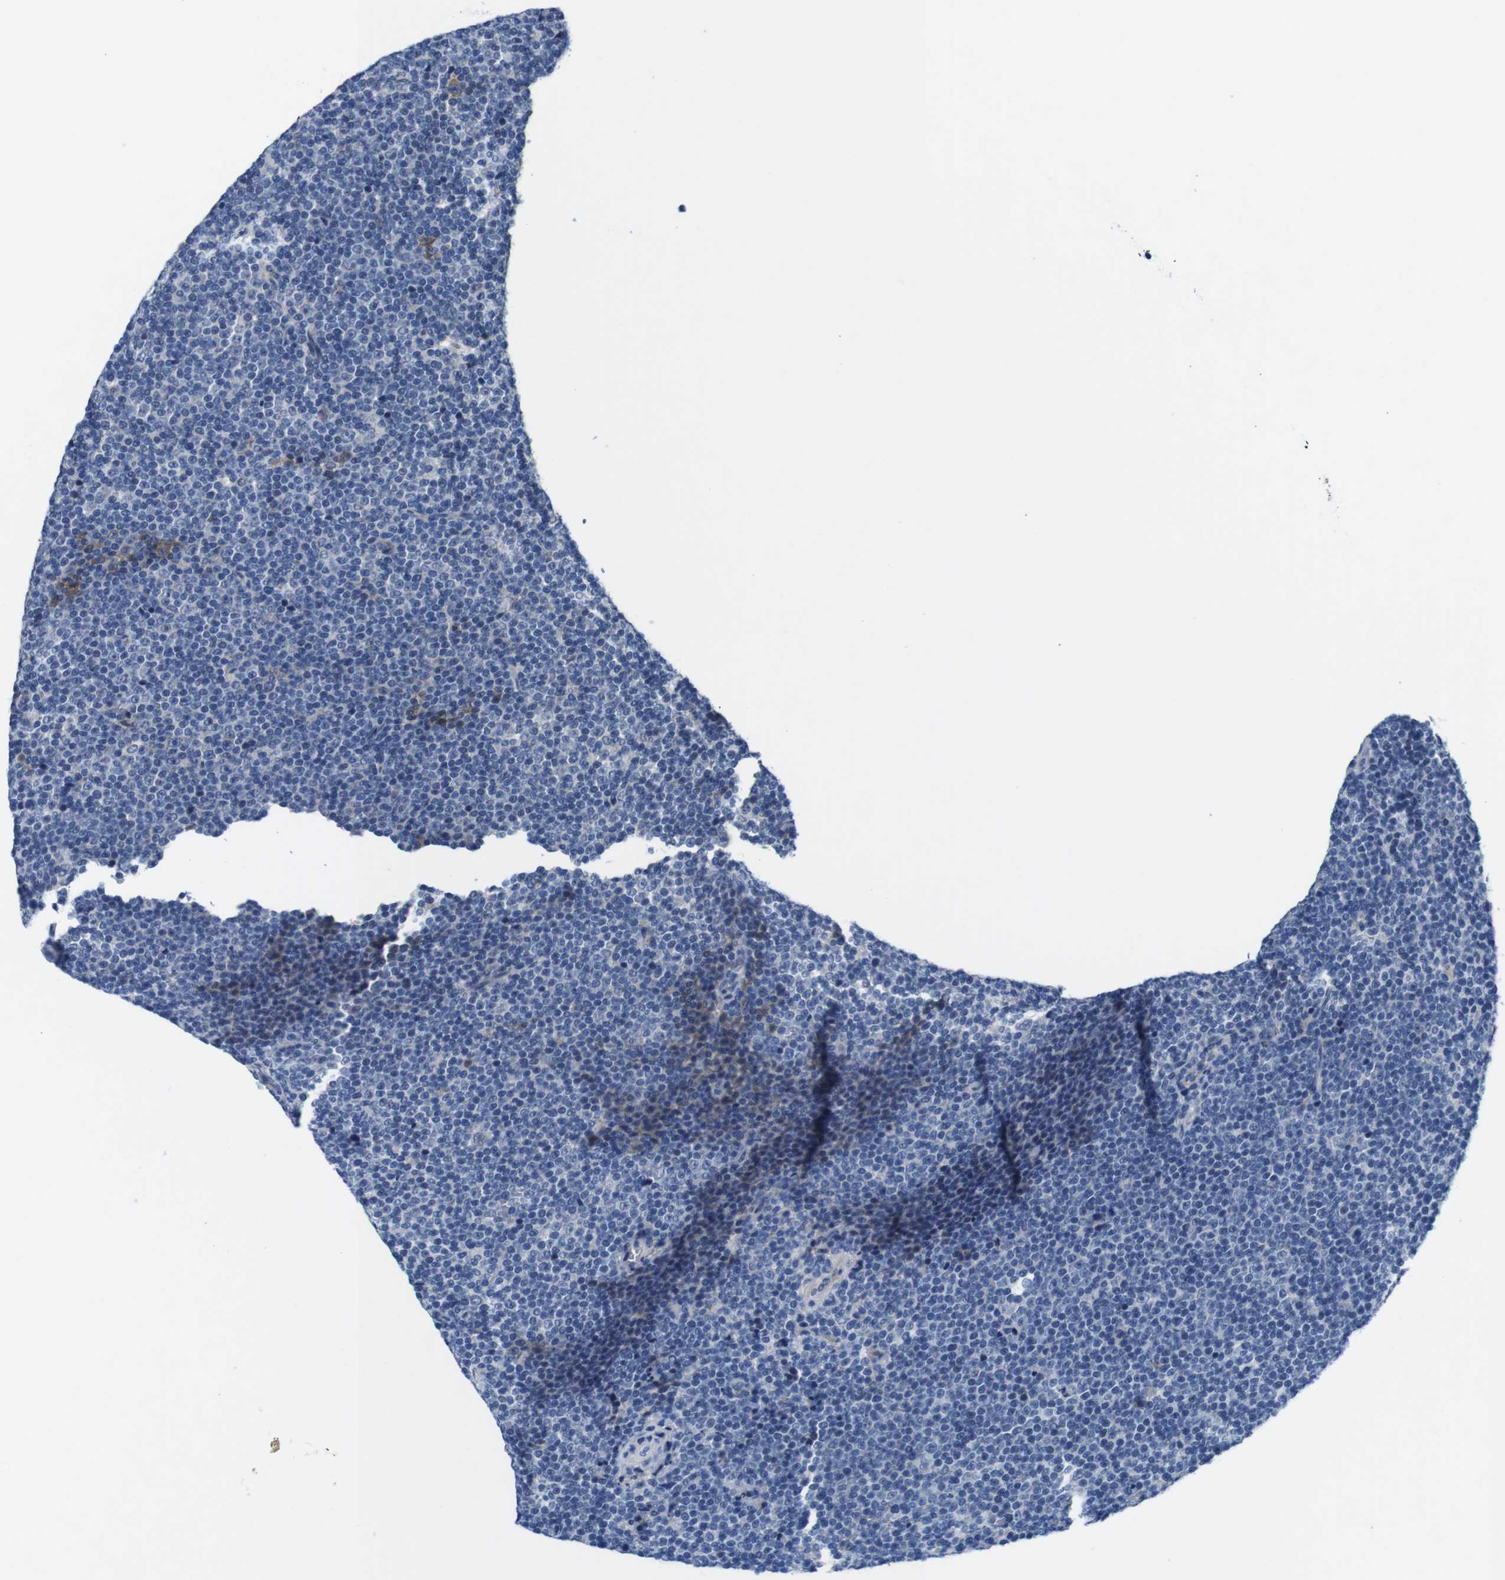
{"staining": {"intensity": "negative", "quantity": "none", "location": "none"}, "tissue": "lymphoma", "cell_type": "Tumor cells", "image_type": "cancer", "snomed": [{"axis": "morphology", "description": "Malignant lymphoma, non-Hodgkin's type, Low grade"}, {"axis": "topography", "description": "Lymph node"}], "caption": "An image of human lymphoma is negative for staining in tumor cells.", "gene": "C1RL", "patient": {"sex": "female", "age": 67}}